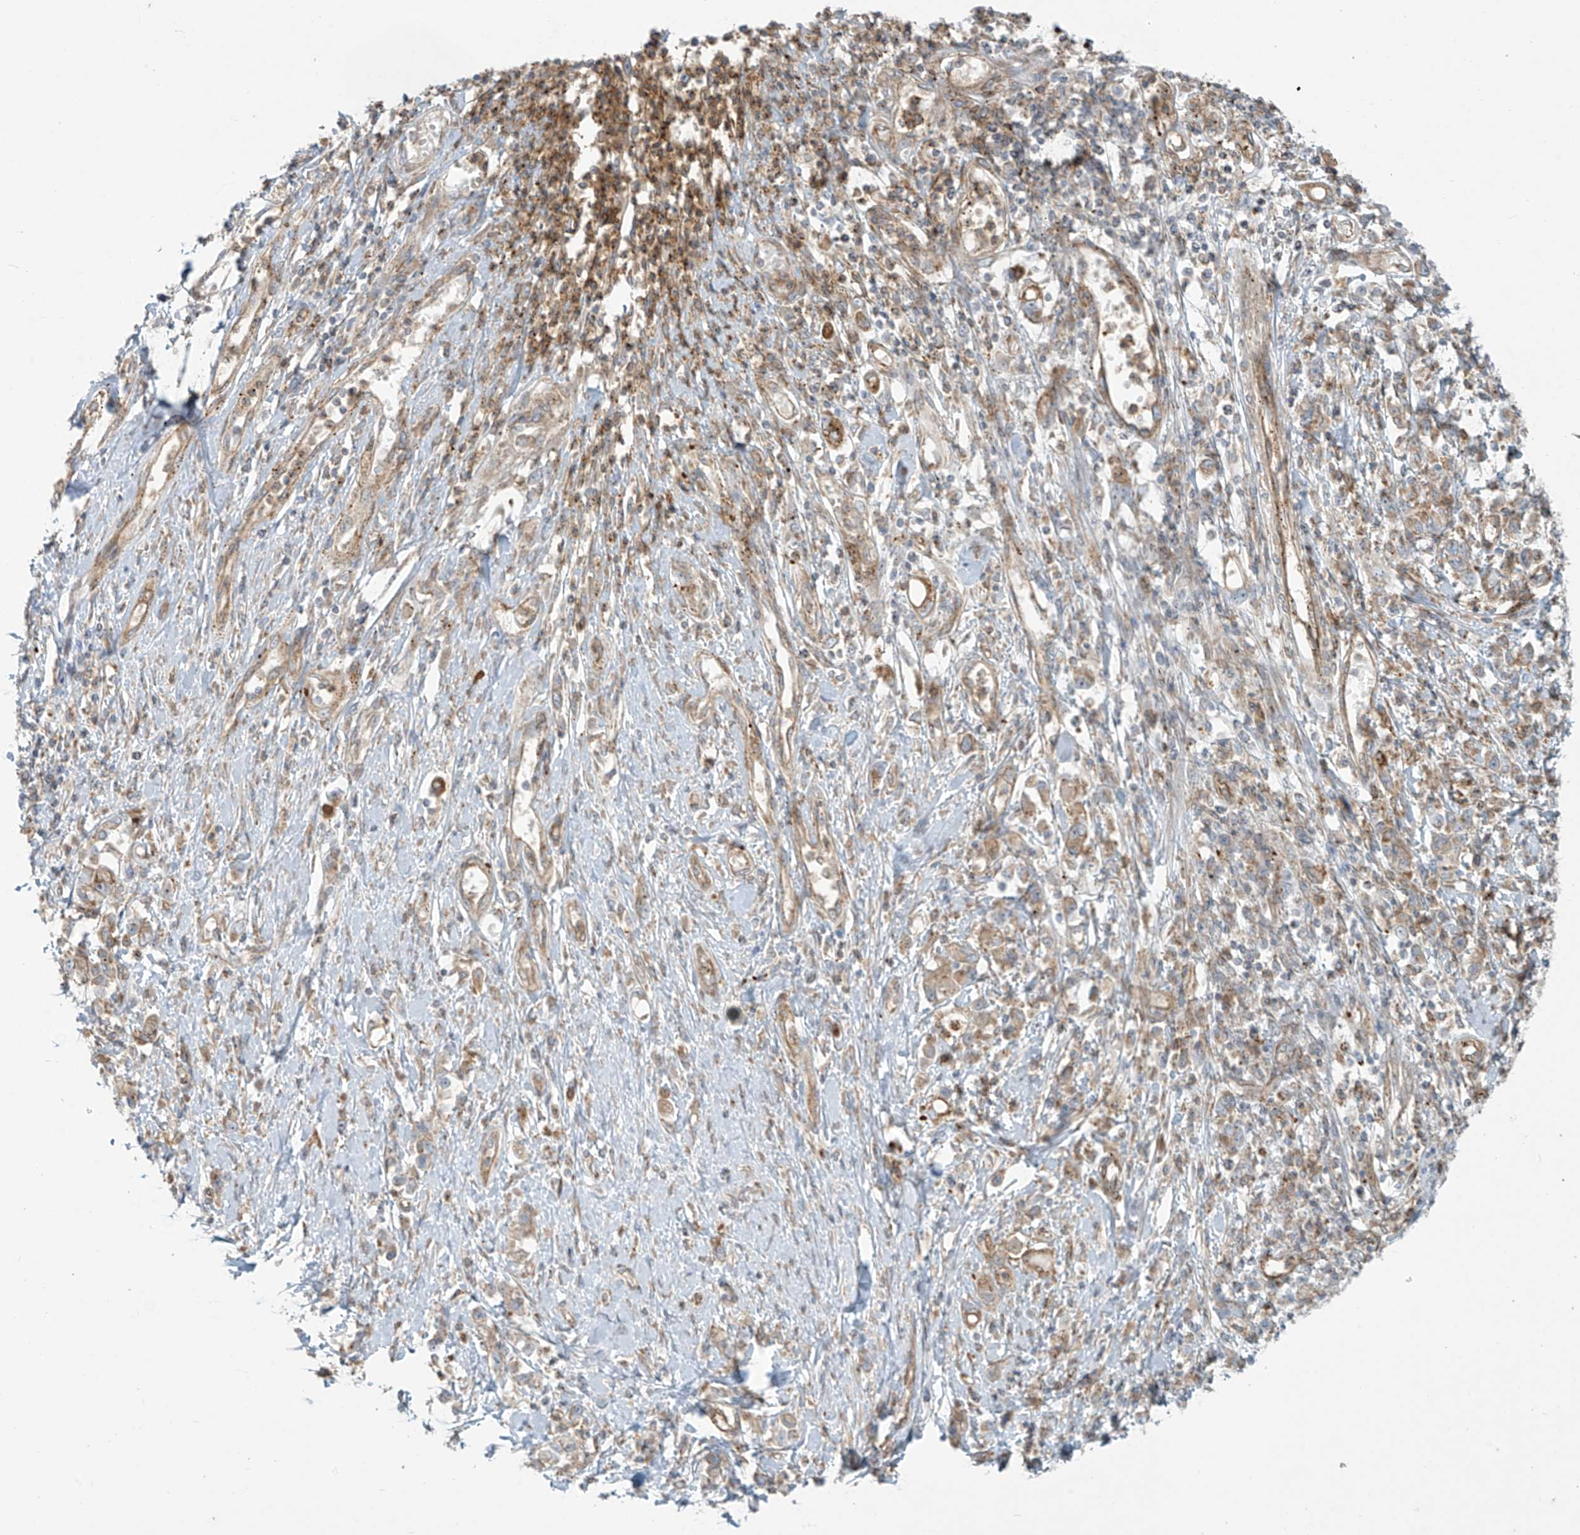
{"staining": {"intensity": "weak", "quantity": "<25%", "location": "cytoplasmic/membranous"}, "tissue": "stomach cancer", "cell_type": "Tumor cells", "image_type": "cancer", "snomed": [{"axis": "morphology", "description": "Adenocarcinoma, NOS"}, {"axis": "topography", "description": "Stomach"}], "caption": "Tumor cells are negative for brown protein staining in stomach adenocarcinoma. (DAB immunohistochemistry visualized using brightfield microscopy, high magnification).", "gene": "LZTS3", "patient": {"sex": "female", "age": 76}}